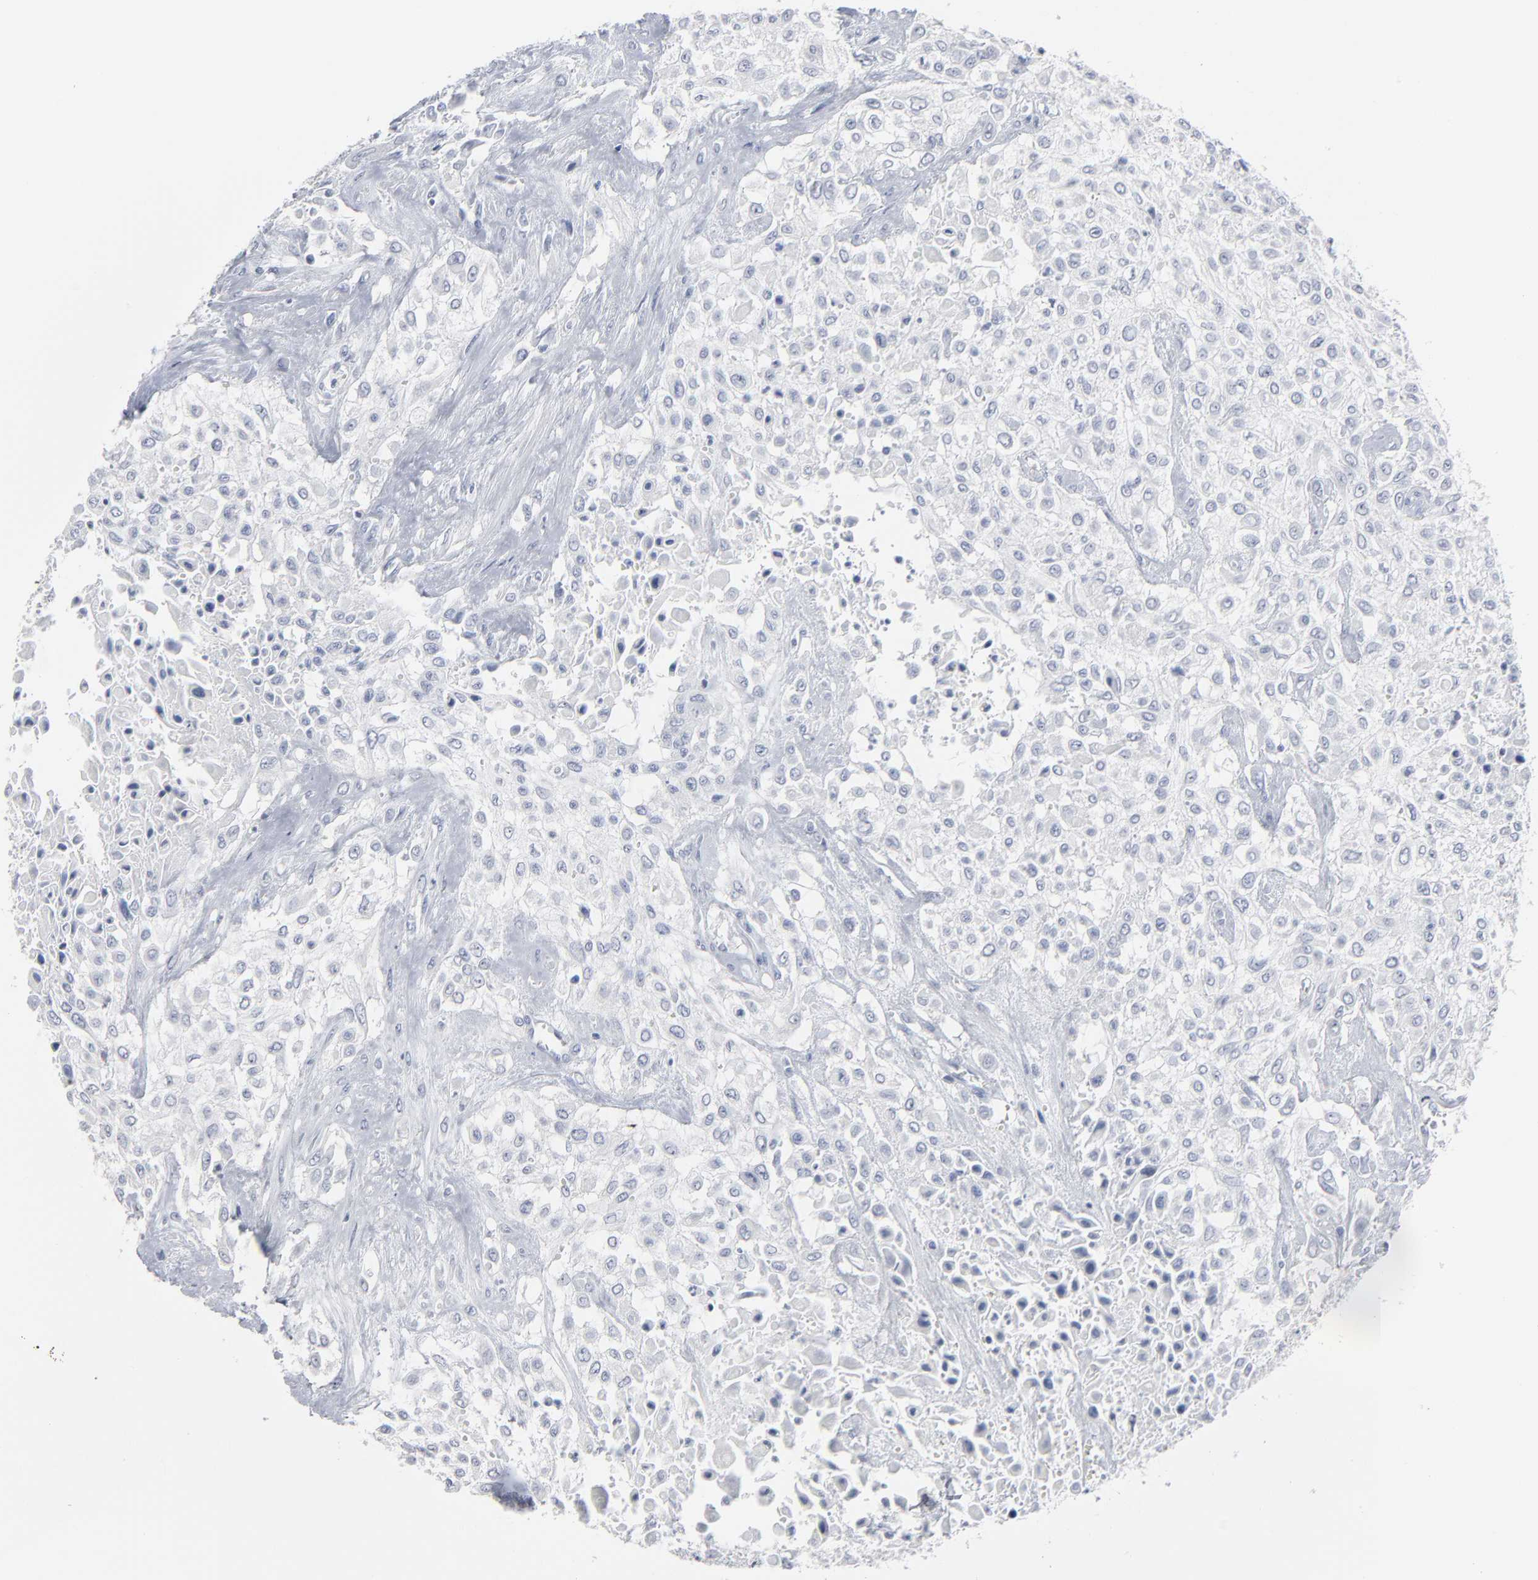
{"staining": {"intensity": "negative", "quantity": "none", "location": "none"}, "tissue": "urothelial cancer", "cell_type": "Tumor cells", "image_type": "cancer", "snomed": [{"axis": "morphology", "description": "Urothelial carcinoma, High grade"}, {"axis": "topography", "description": "Urinary bladder"}], "caption": "A histopathology image of human urothelial carcinoma (high-grade) is negative for staining in tumor cells. (DAB IHC visualized using brightfield microscopy, high magnification).", "gene": "PAGE1", "patient": {"sex": "male", "age": 57}}